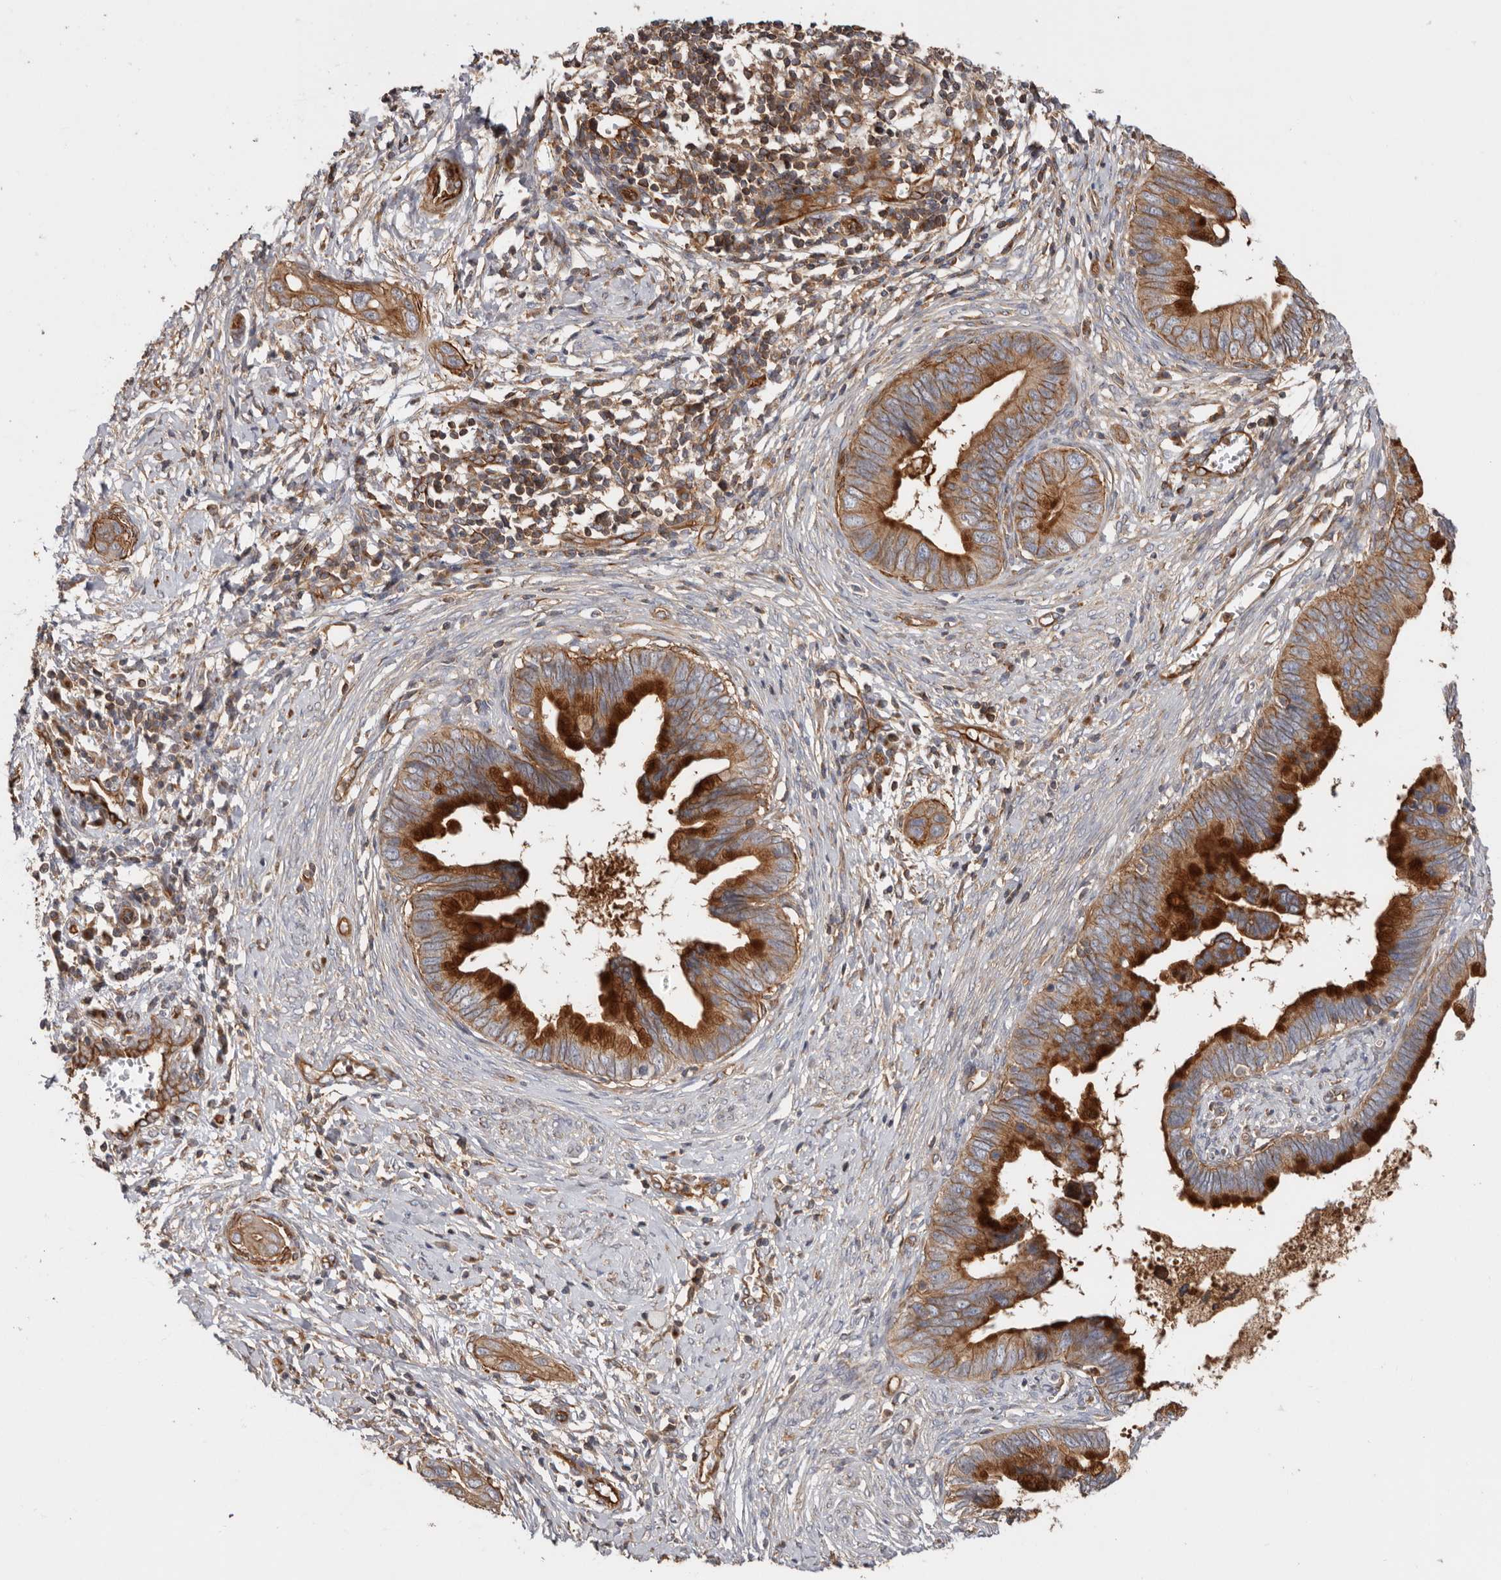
{"staining": {"intensity": "strong", "quantity": ">75%", "location": "cytoplasmic/membranous"}, "tissue": "cervical cancer", "cell_type": "Tumor cells", "image_type": "cancer", "snomed": [{"axis": "morphology", "description": "Adenocarcinoma, NOS"}, {"axis": "topography", "description": "Cervix"}], "caption": "Immunohistochemical staining of adenocarcinoma (cervical) exhibits high levels of strong cytoplasmic/membranous positivity in about >75% of tumor cells.", "gene": "TMC7", "patient": {"sex": "female", "age": 44}}